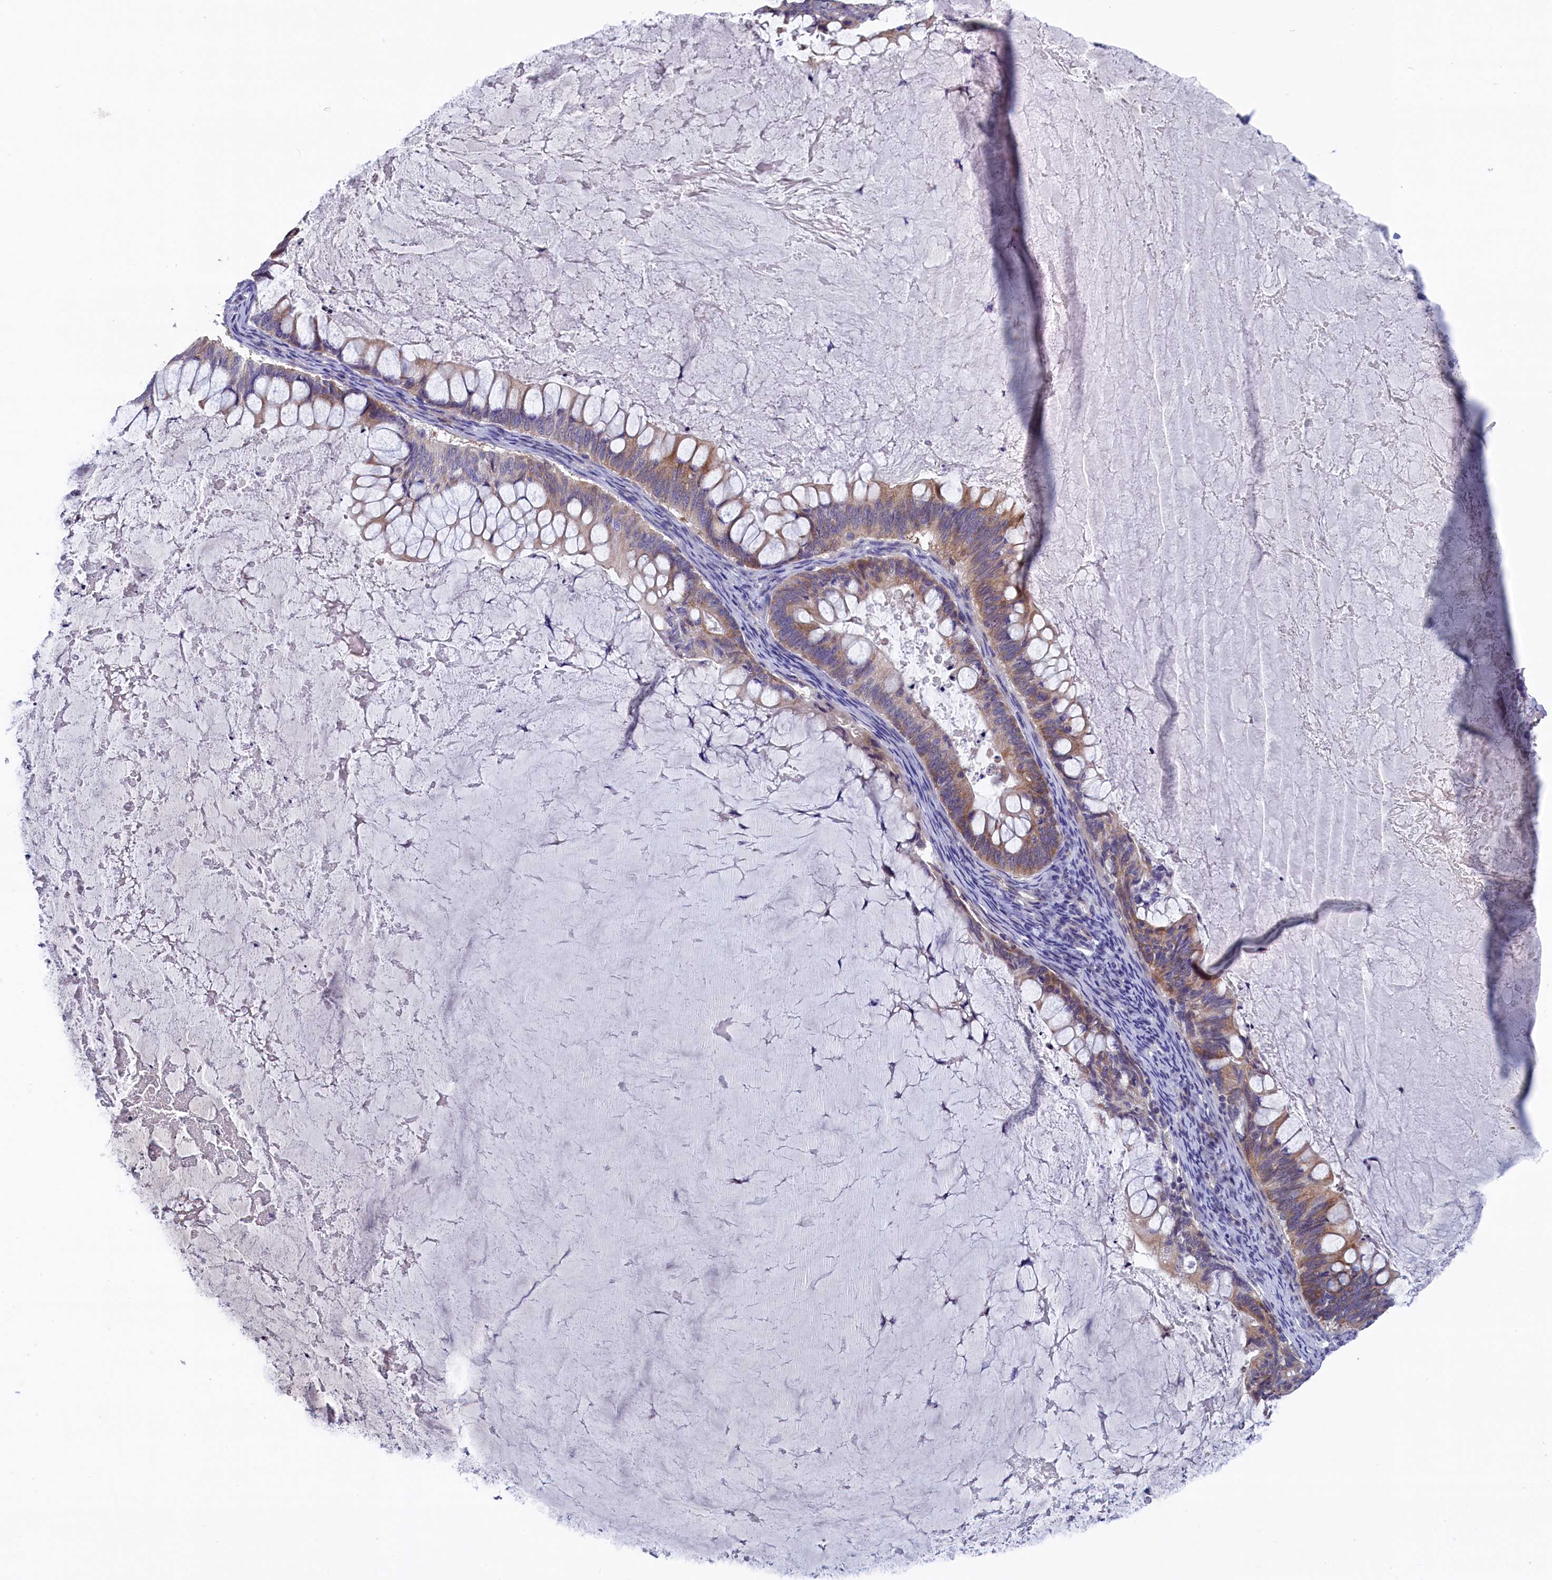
{"staining": {"intensity": "moderate", "quantity": ">75%", "location": "cytoplasmic/membranous"}, "tissue": "ovarian cancer", "cell_type": "Tumor cells", "image_type": "cancer", "snomed": [{"axis": "morphology", "description": "Cystadenocarcinoma, mucinous, NOS"}, {"axis": "topography", "description": "Ovary"}], "caption": "DAB (3,3'-diaminobenzidine) immunohistochemical staining of mucinous cystadenocarcinoma (ovarian) reveals moderate cytoplasmic/membranous protein positivity in about >75% of tumor cells. (brown staining indicates protein expression, while blue staining denotes nuclei).", "gene": "SLC39A6", "patient": {"sex": "female", "age": 61}}